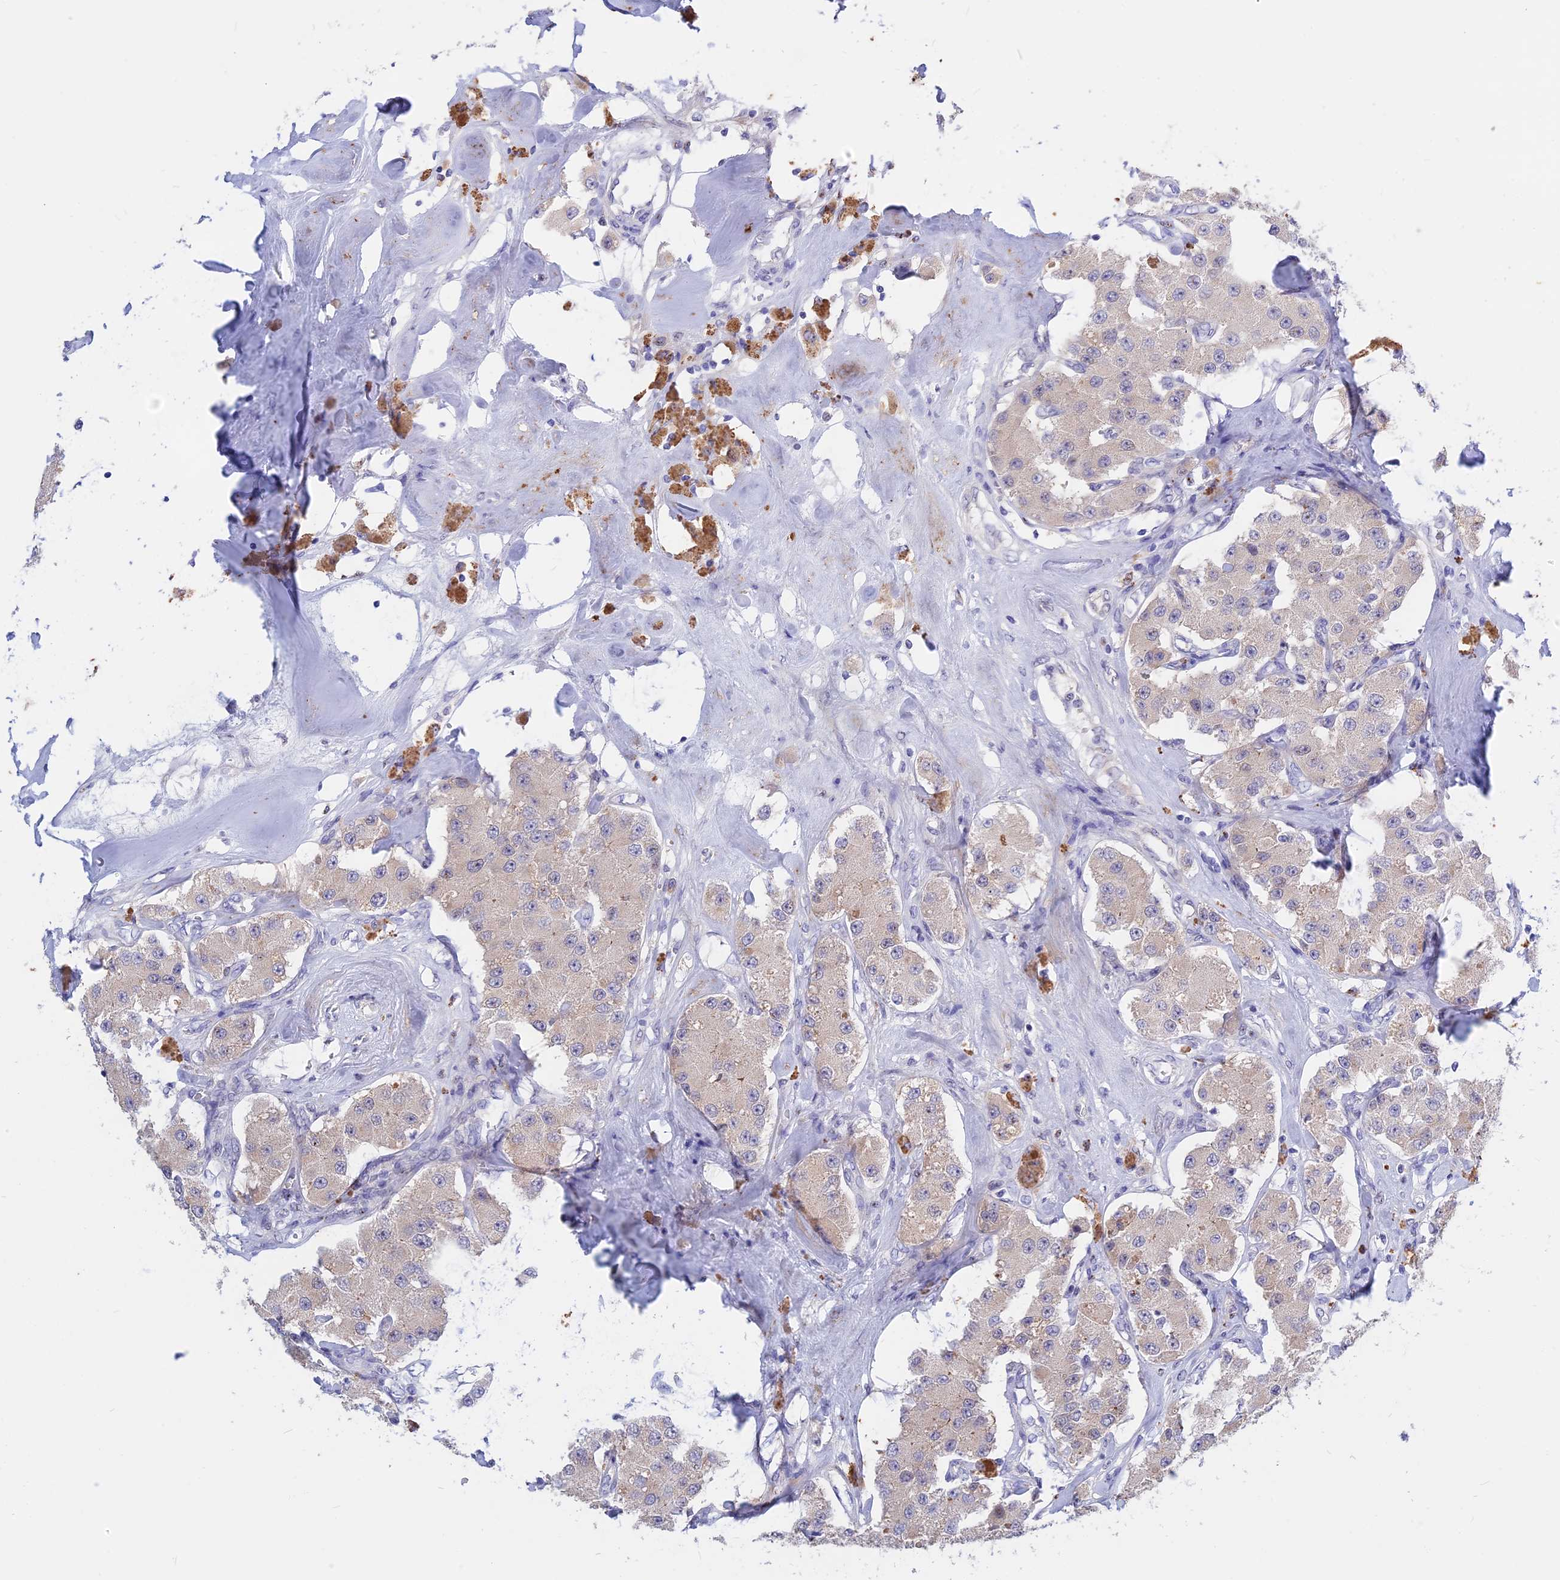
{"staining": {"intensity": "negative", "quantity": "none", "location": "none"}, "tissue": "carcinoid", "cell_type": "Tumor cells", "image_type": "cancer", "snomed": [{"axis": "morphology", "description": "Carcinoid, malignant, NOS"}, {"axis": "topography", "description": "Pancreas"}], "caption": "Immunohistochemistry (IHC) image of human carcinoid stained for a protein (brown), which reveals no expression in tumor cells. (Stains: DAB IHC with hematoxylin counter stain, Microscopy: brightfield microscopy at high magnification).", "gene": "GK5", "patient": {"sex": "male", "age": 41}}